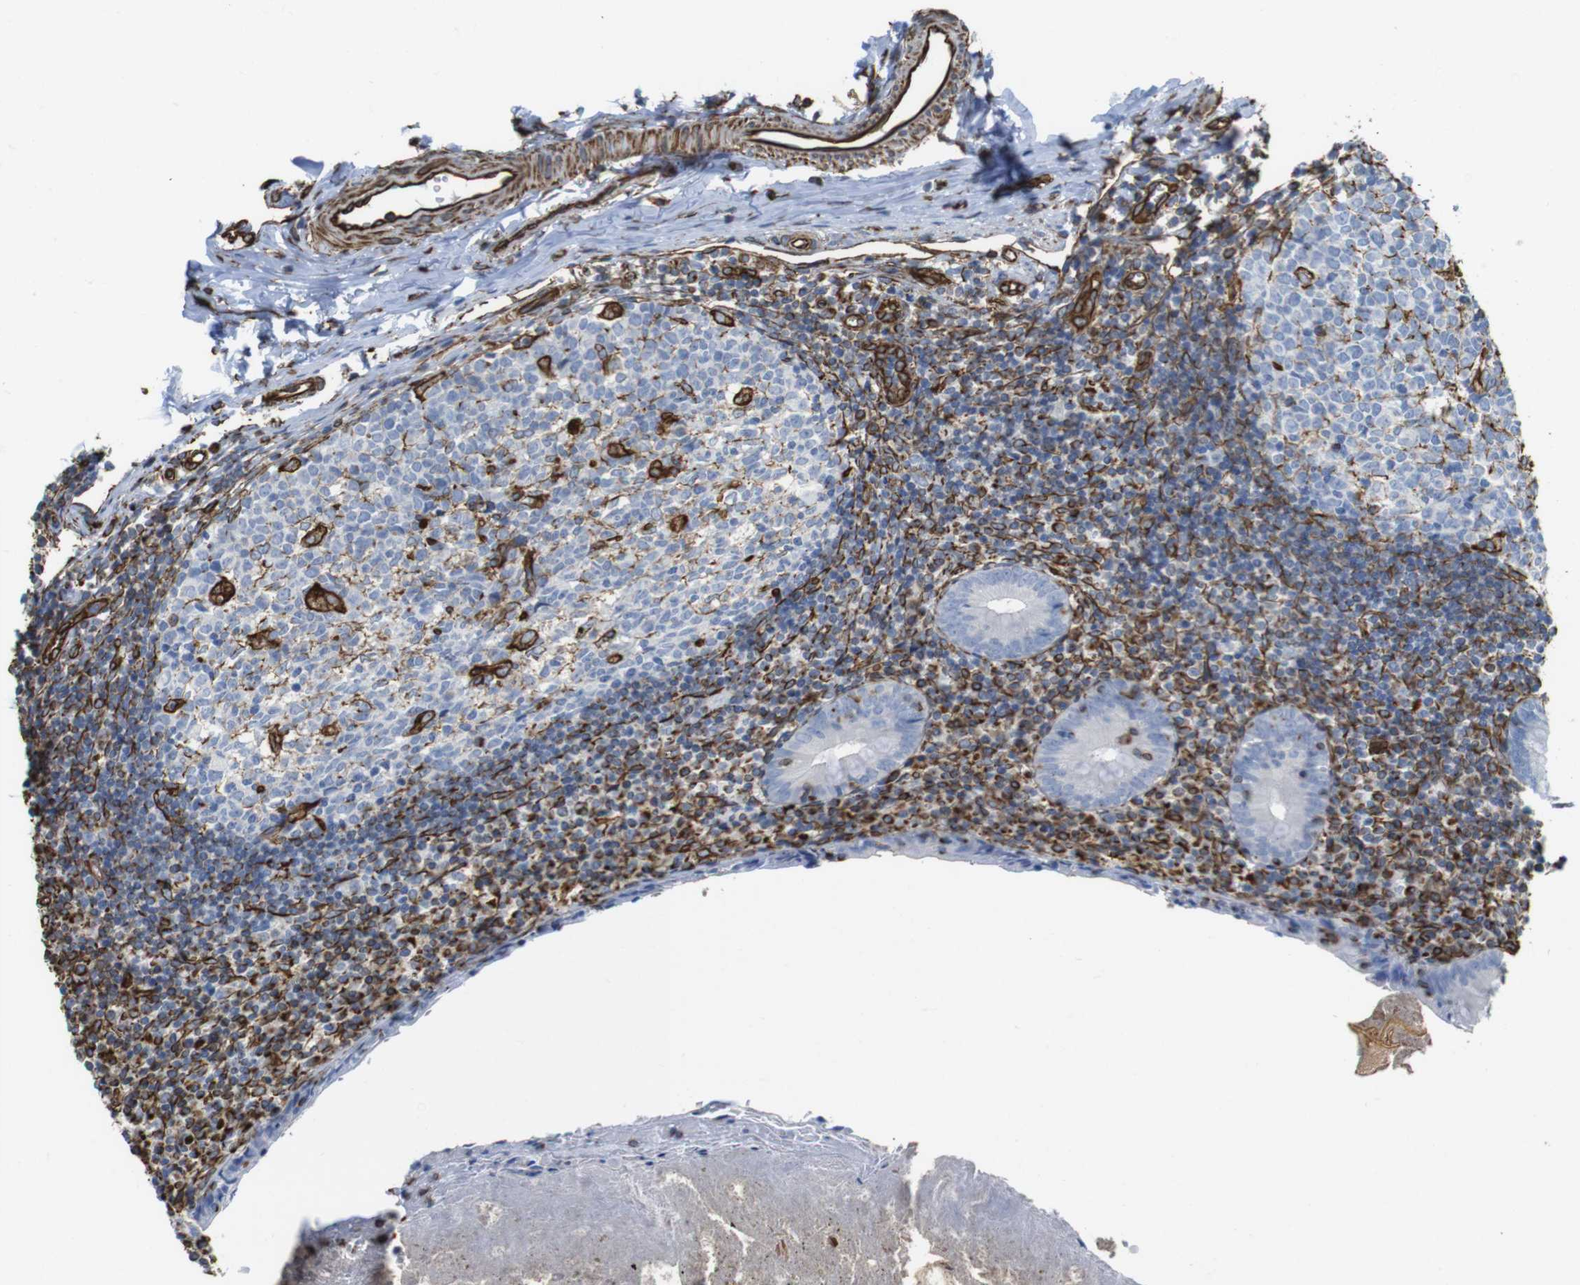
{"staining": {"intensity": "negative", "quantity": "none", "location": "none"}, "tissue": "appendix", "cell_type": "Glandular cells", "image_type": "normal", "snomed": [{"axis": "morphology", "description": "Normal tissue, NOS"}, {"axis": "topography", "description": "Appendix"}], "caption": "This is an immunohistochemistry histopathology image of normal human appendix. There is no expression in glandular cells.", "gene": "RALGPS1", "patient": {"sex": "female", "age": 10}}